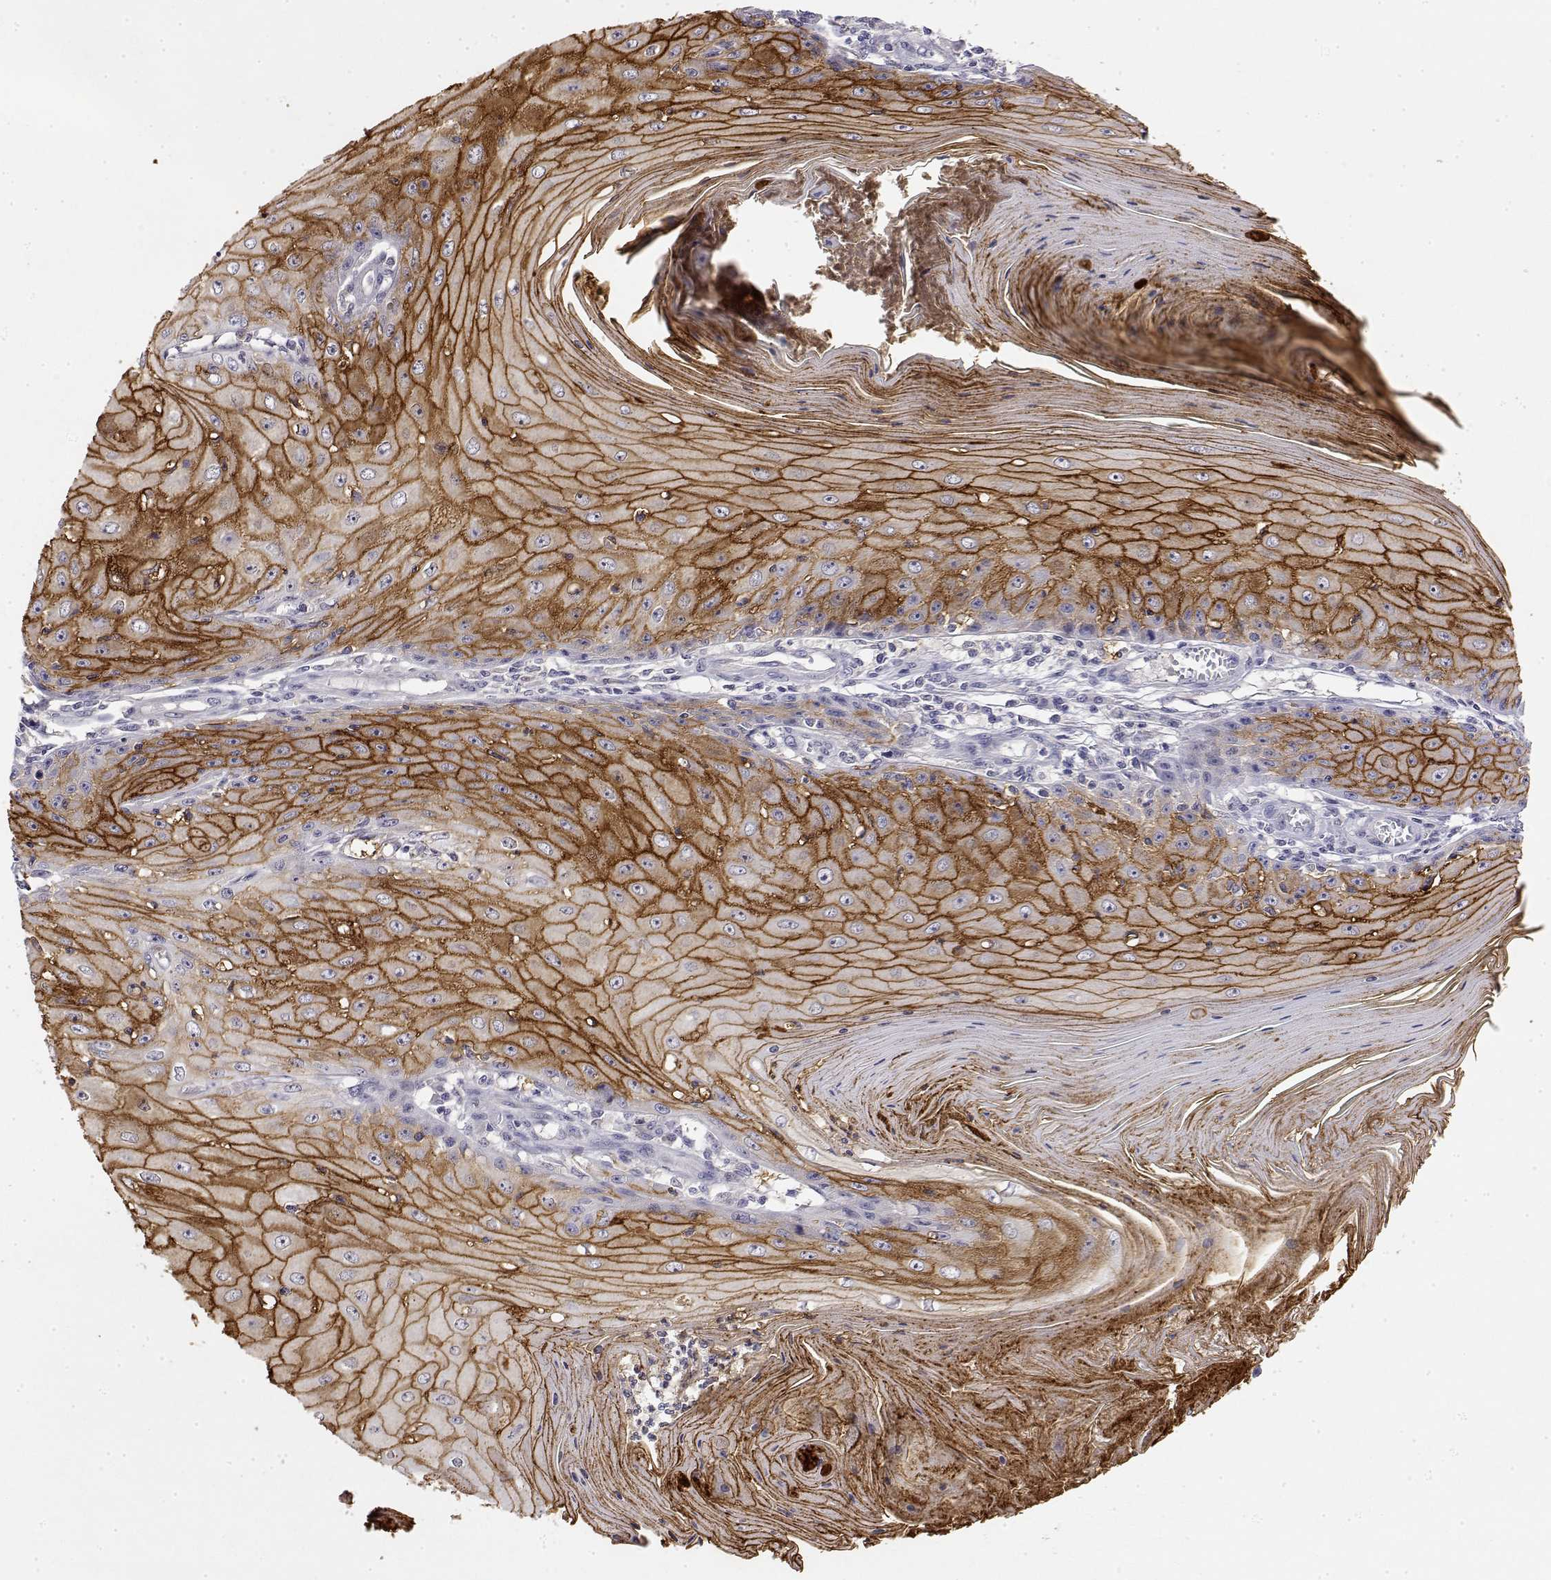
{"staining": {"intensity": "strong", "quantity": "25%-75%", "location": "cytoplasmic/membranous"}, "tissue": "skin cancer", "cell_type": "Tumor cells", "image_type": "cancer", "snomed": [{"axis": "morphology", "description": "Squamous cell carcinoma, NOS"}, {"axis": "topography", "description": "Skin"}], "caption": "Approximately 25%-75% of tumor cells in human skin cancer (squamous cell carcinoma) display strong cytoplasmic/membranous protein staining as visualized by brown immunohistochemical staining.", "gene": "LY6D", "patient": {"sex": "female", "age": 73}}